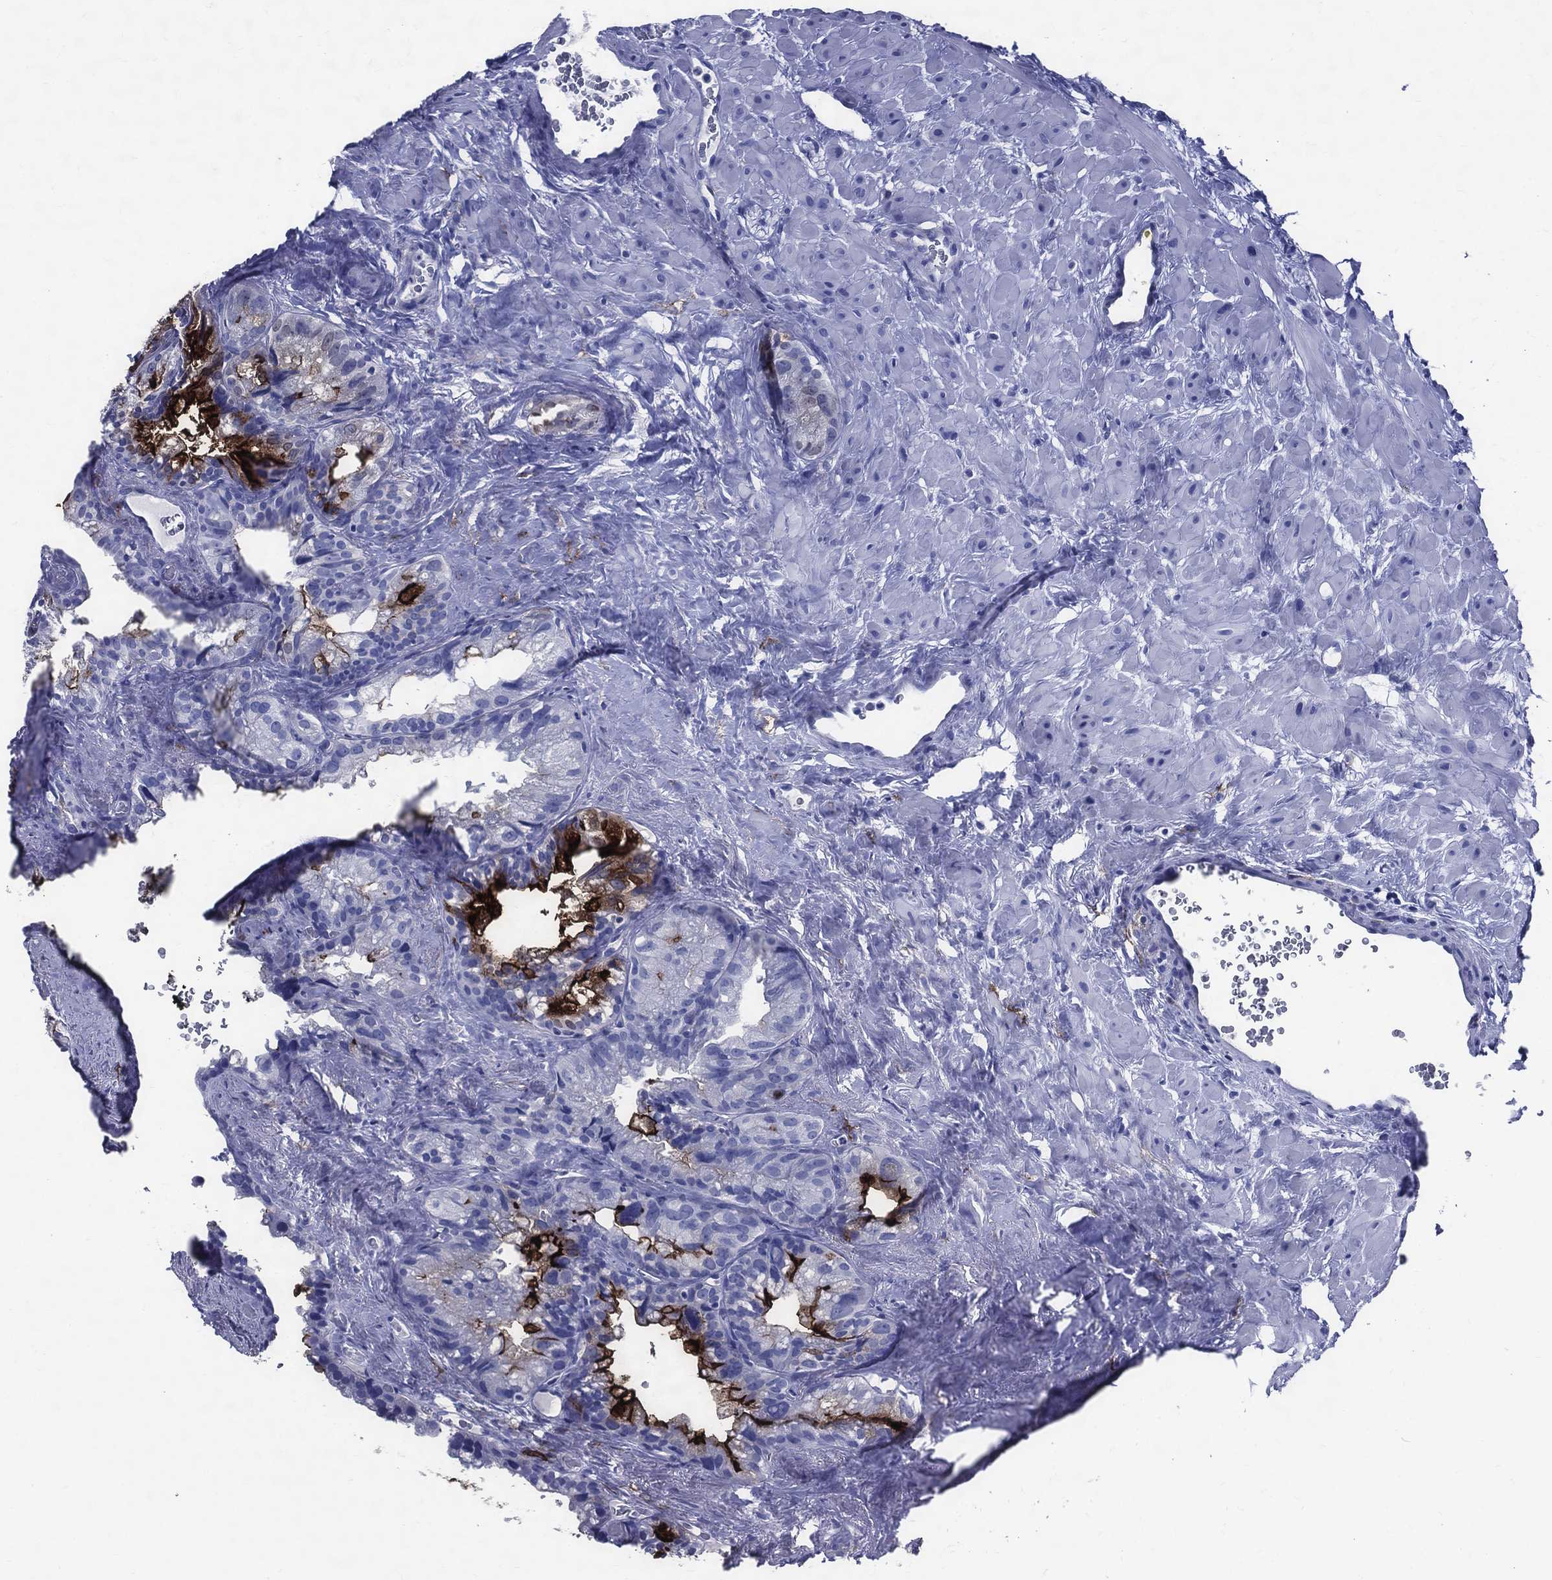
{"staining": {"intensity": "strong", "quantity": "<25%", "location": "cytoplasmic/membranous"}, "tissue": "seminal vesicle", "cell_type": "Glandular cells", "image_type": "normal", "snomed": [{"axis": "morphology", "description": "Normal tissue, NOS"}, {"axis": "topography", "description": "Seminal veicle"}], "caption": "DAB (3,3'-diaminobenzidine) immunohistochemical staining of normal human seminal vesicle reveals strong cytoplasmic/membranous protein staining in about <25% of glandular cells. The staining was performed using DAB to visualize the protein expression in brown, while the nuclei were stained in blue with hematoxylin (Magnification: 20x).", "gene": "ACE2", "patient": {"sex": "male", "age": 72}}